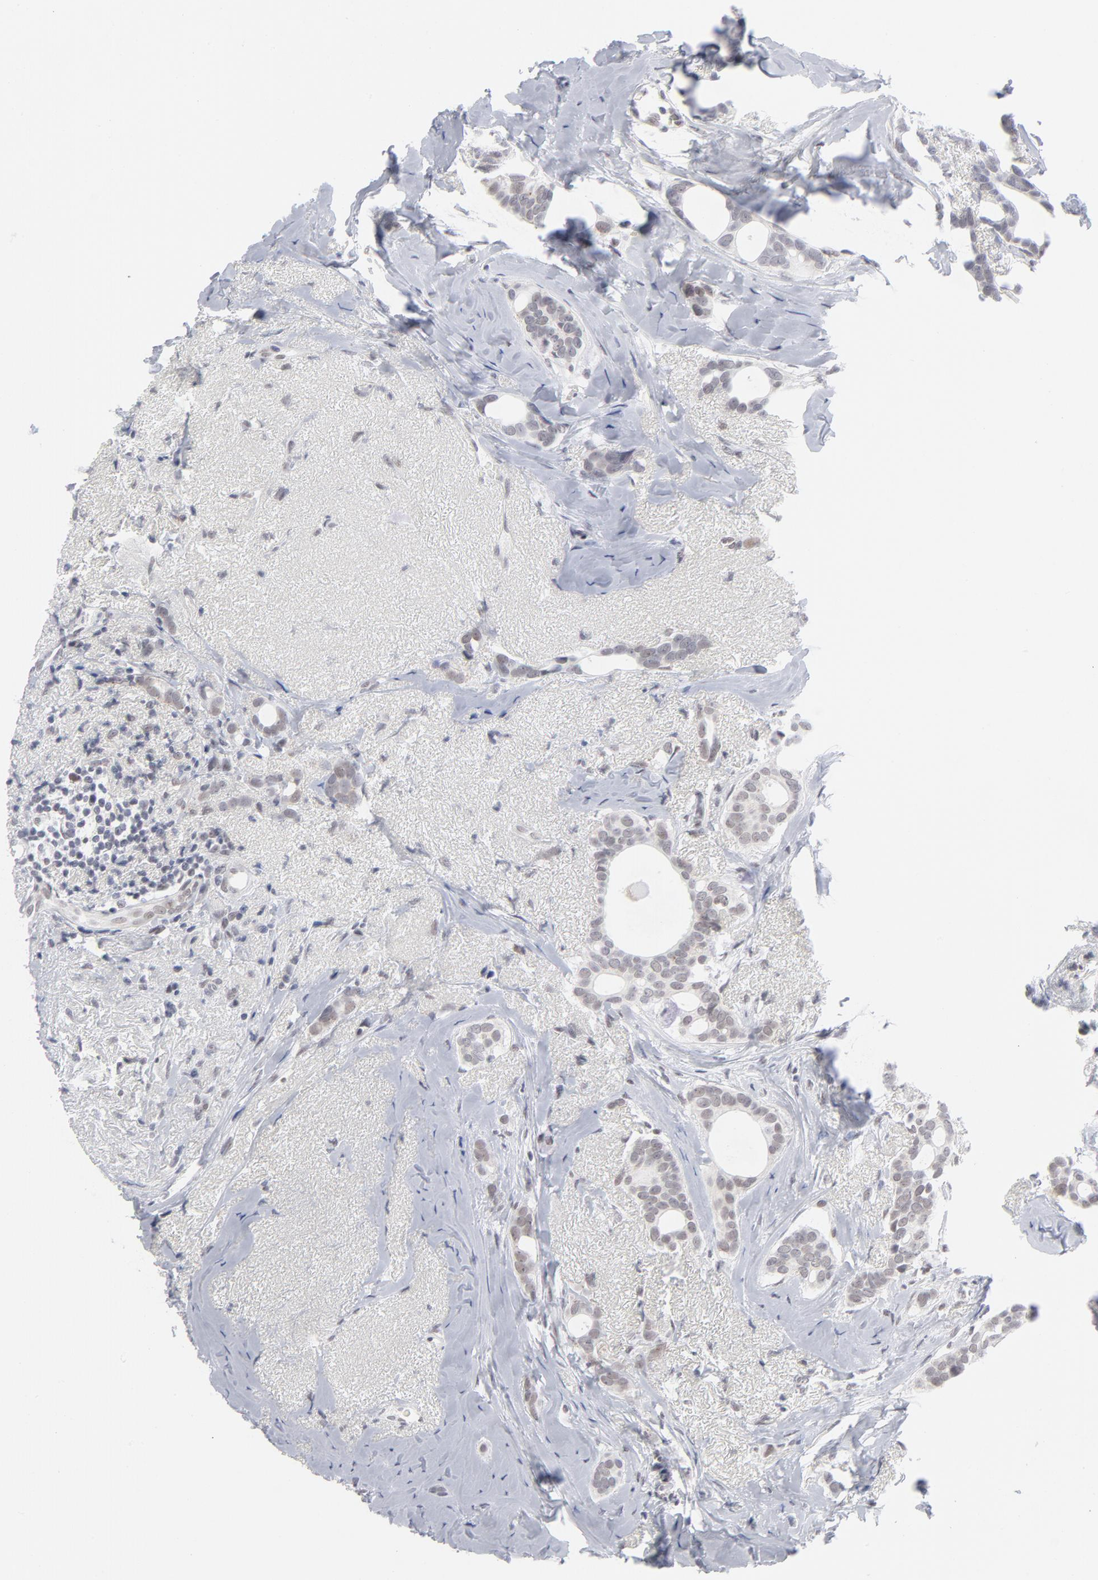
{"staining": {"intensity": "weak", "quantity": "25%-75%", "location": "nuclear"}, "tissue": "breast cancer", "cell_type": "Tumor cells", "image_type": "cancer", "snomed": [{"axis": "morphology", "description": "Duct carcinoma"}, {"axis": "topography", "description": "Breast"}], "caption": "Brown immunohistochemical staining in human breast infiltrating ductal carcinoma shows weak nuclear staining in approximately 25%-75% of tumor cells. (Brightfield microscopy of DAB IHC at high magnification).", "gene": "BAP1", "patient": {"sex": "female", "age": 54}}